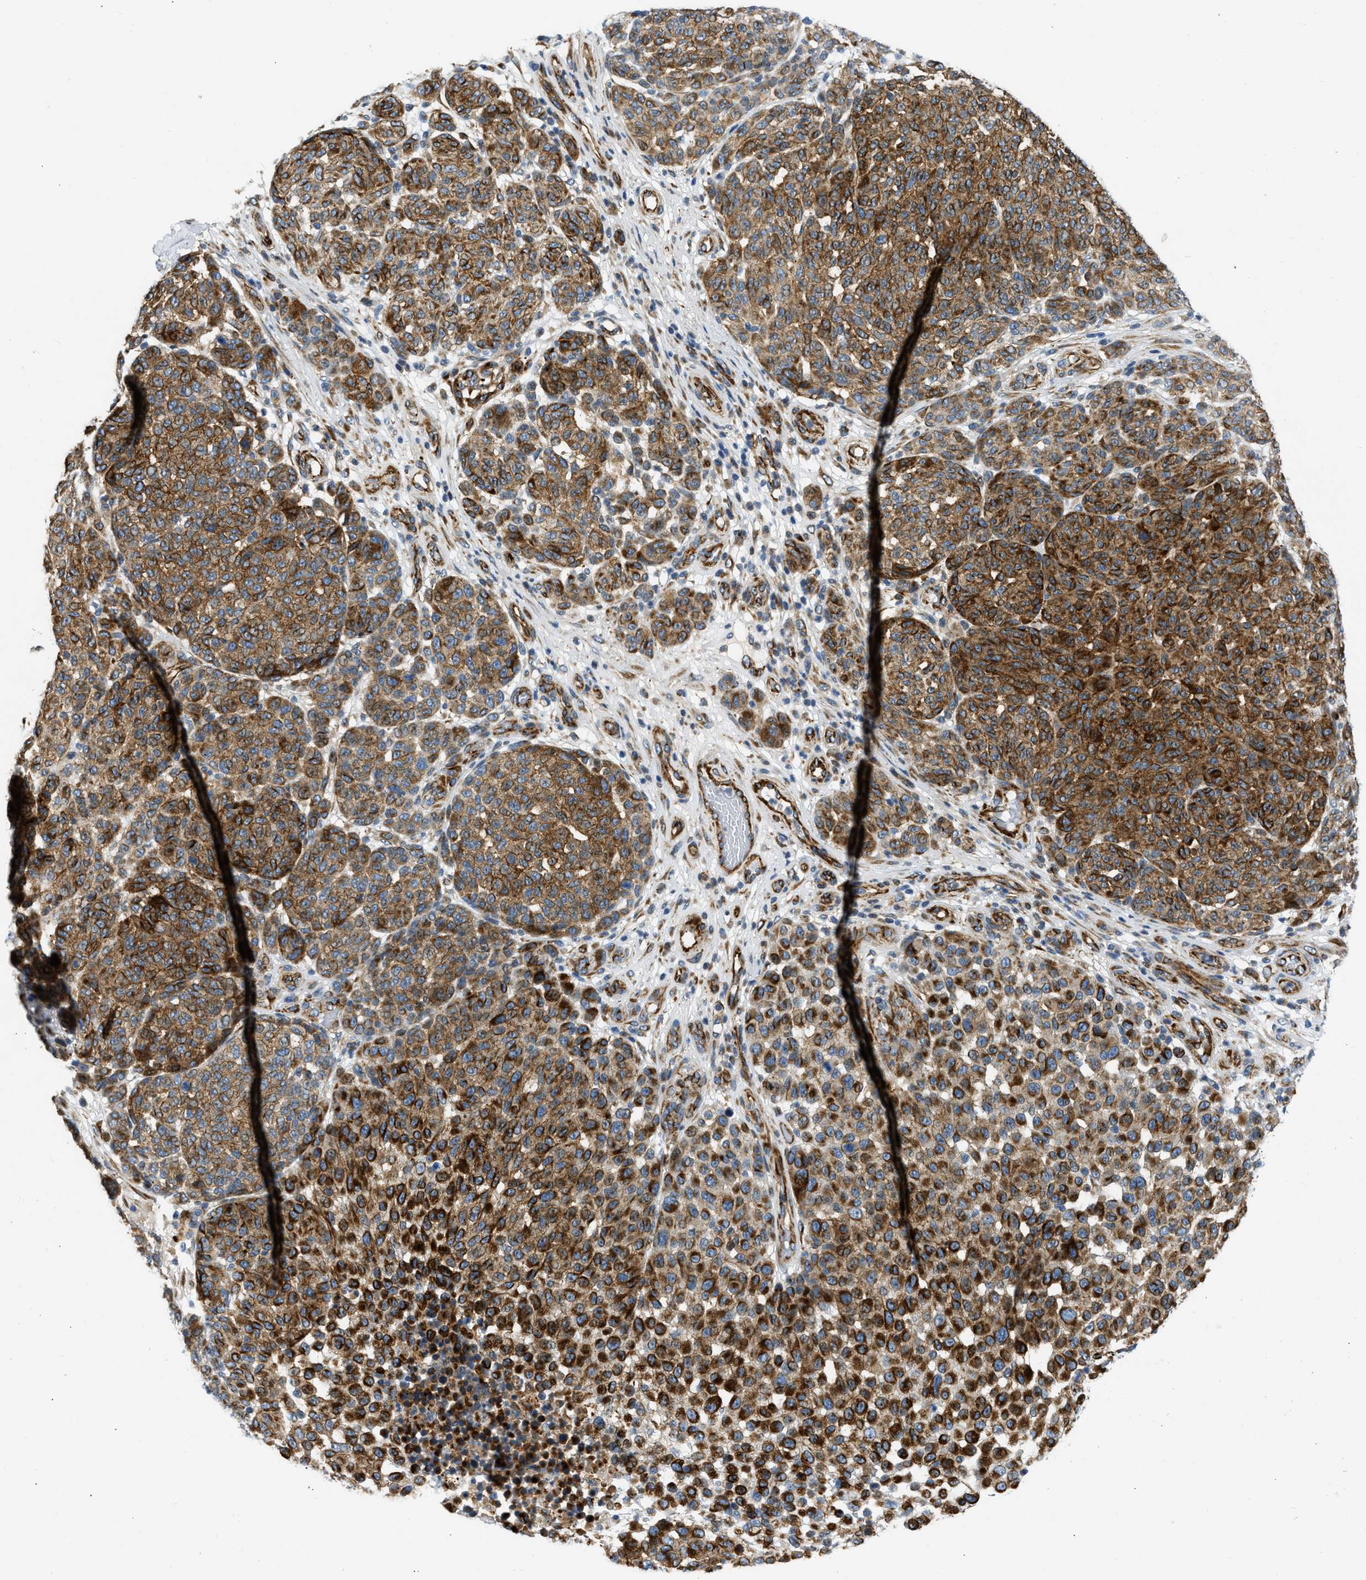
{"staining": {"intensity": "moderate", "quantity": ">75%", "location": "cytoplasmic/membranous"}, "tissue": "melanoma", "cell_type": "Tumor cells", "image_type": "cancer", "snomed": [{"axis": "morphology", "description": "Malignant melanoma, NOS"}, {"axis": "topography", "description": "Skin"}], "caption": "IHC photomicrograph of neoplastic tissue: malignant melanoma stained using immunohistochemistry (IHC) demonstrates medium levels of moderate protein expression localized specifically in the cytoplasmic/membranous of tumor cells, appearing as a cytoplasmic/membranous brown color.", "gene": "ULK4", "patient": {"sex": "male", "age": 59}}